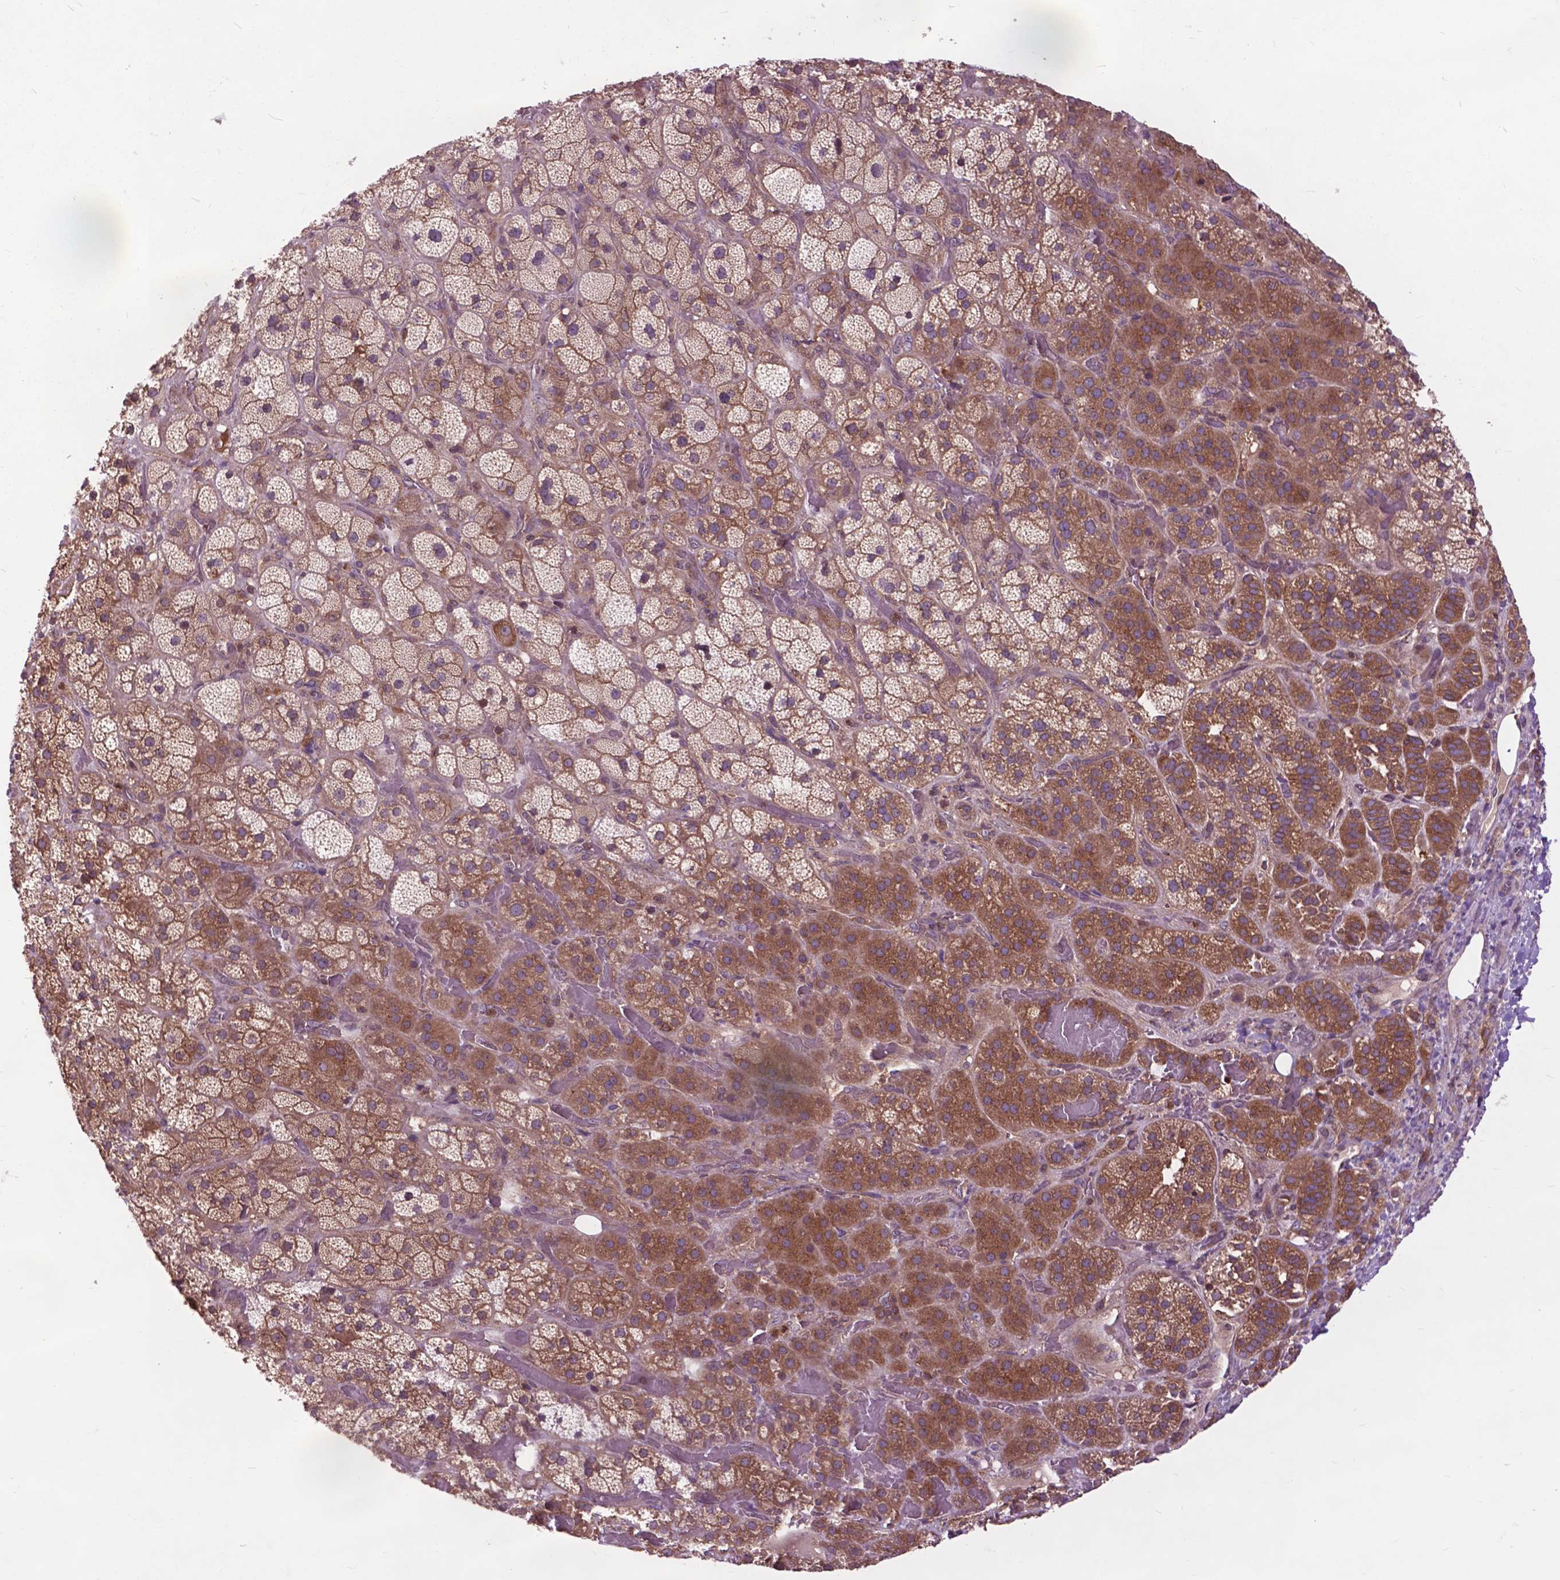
{"staining": {"intensity": "moderate", "quantity": ">75%", "location": "cytoplasmic/membranous"}, "tissue": "adrenal gland", "cell_type": "Glandular cells", "image_type": "normal", "snomed": [{"axis": "morphology", "description": "Normal tissue, NOS"}, {"axis": "topography", "description": "Adrenal gland"}], "caption": "A medium amount of moderate cytoplasmic/membranous positivity is present in about >75% of glandular cells in normal adrenal gland.", "gene": "ARAF", "patient": {"sex": "male", "age": 57}}